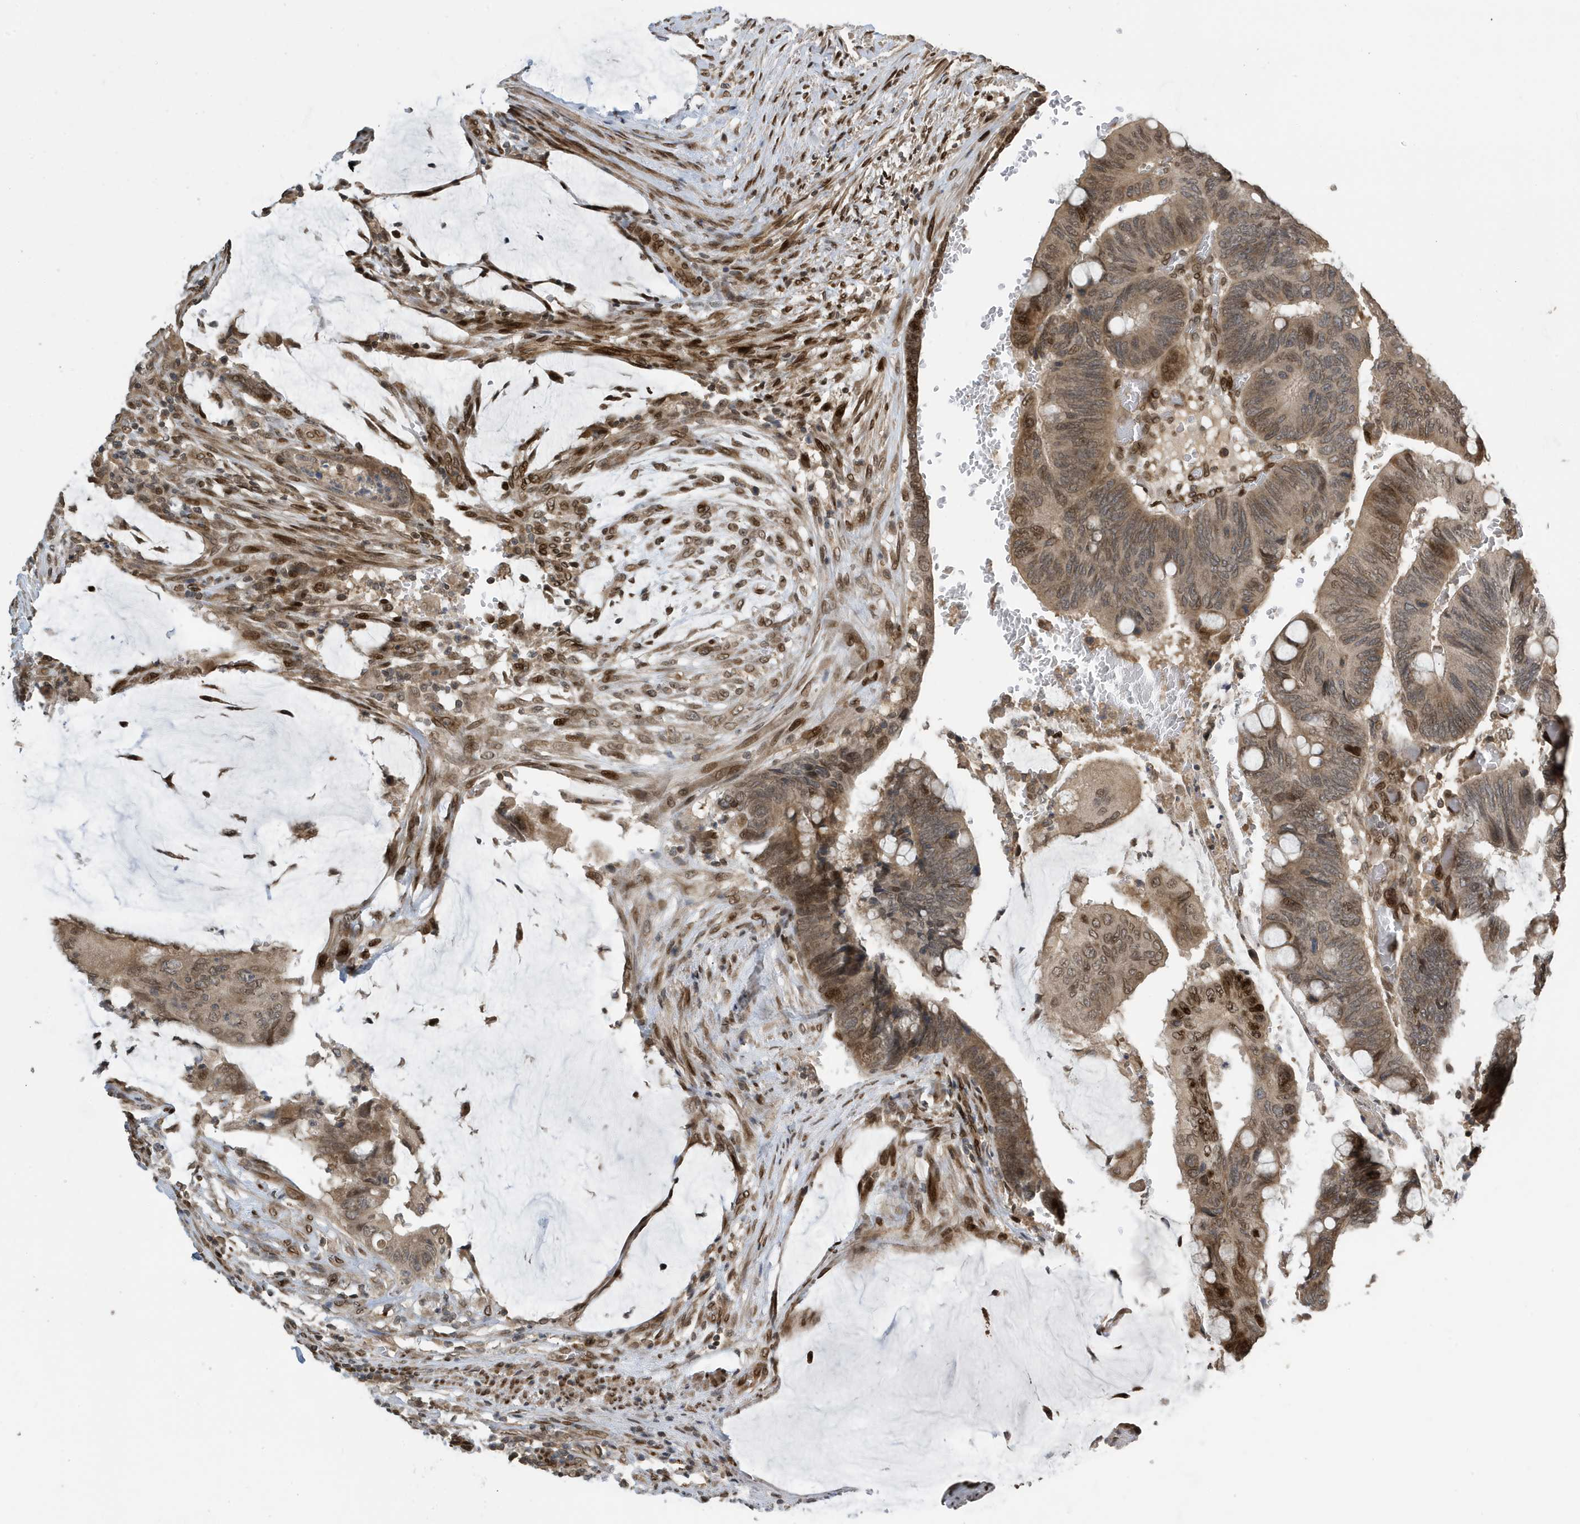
{"staining": {"intensity": "moderate", "quantity": "25%-75%", "location": "cytoplasmic/membranous,nuclear"}, "tissue": "colorectal cancer", "cell_type": "Tumor cells", "image_type": "cancer", "snomed": [{"axis": "morphology", "description": "Normal tissue, NOS"}, {"axis": "morphology", "description": "Adenocarcinoma, NOS"}, {"axis": "topography", "description": "Rectum"}, {"axis": "topography", "description": "Peripheral nerve tissue"}], "caption": "This photomicrograph shows IHC staining of human adenocarcinoma (colorectal), with medium moderate cytoplasmic/membranous and nuclear staining in about 25%-75% of tumor cells.", "gene": "DUSP18", "patient": {"sex": "male", "age": 92}}